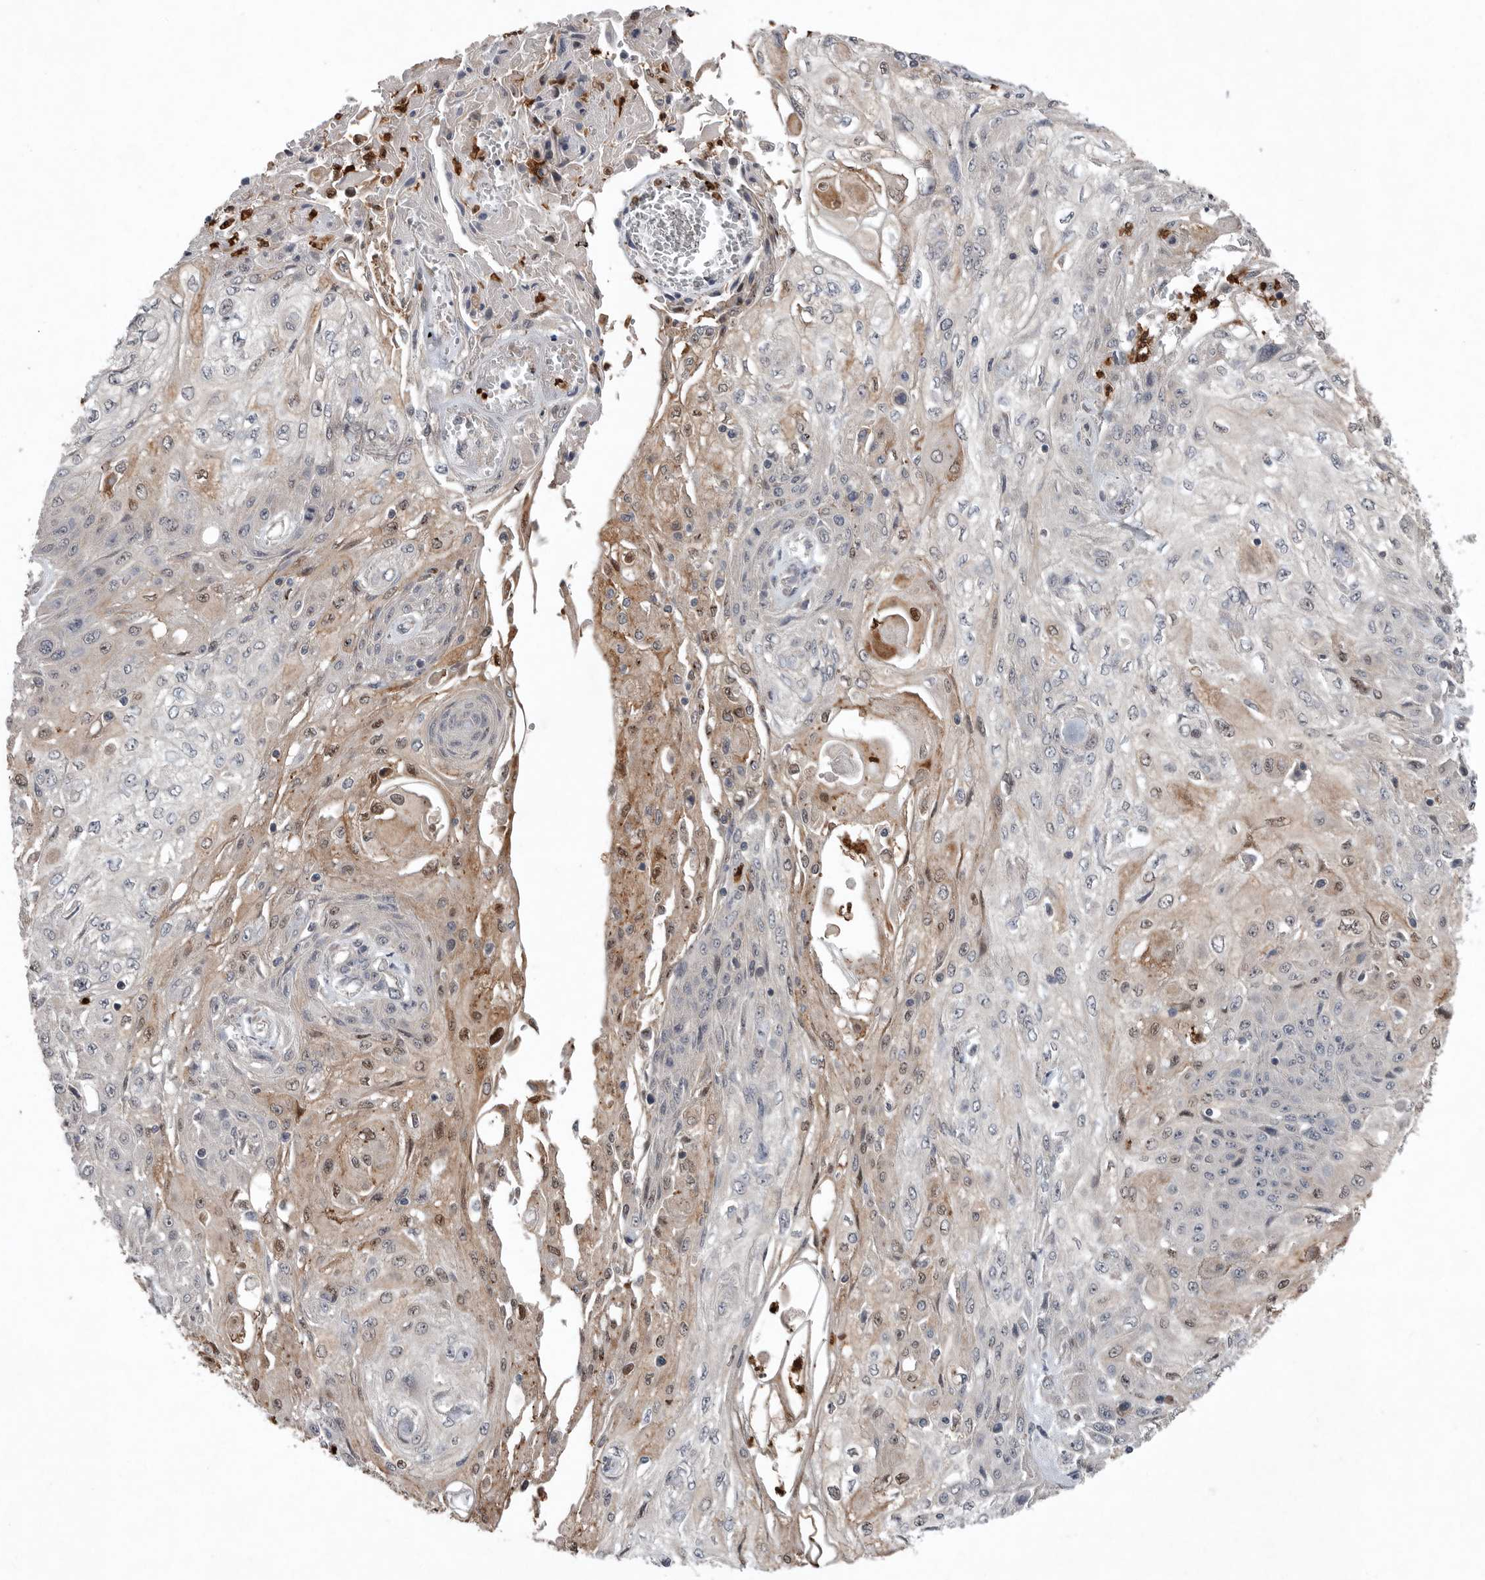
{"staining": {"intensity": "moderate", "quantity": "<25%", "location": "cytoplasmic/membranous"}, "tissue": "skin cancer", "cell_type": "Tumor cells", "image_type": "cancer", "snomed": [{"axis": "morphology", "description": "Squamous cell carcinoma, NOS"}, {"axis": "morphology", "description": "Squamous cell carcinoma, metastatic, NOS"}, {"axis": "topography", "description": "Skin"}, {"axis": "topography", "description": "Lymph node"}], "caption": "Moderate cytoplasmic/membranous positivity is present in about <25% of tumor cells in skin cancer.", "gene": "SCP2", "patient": {"sex": "male", "age": 75}}